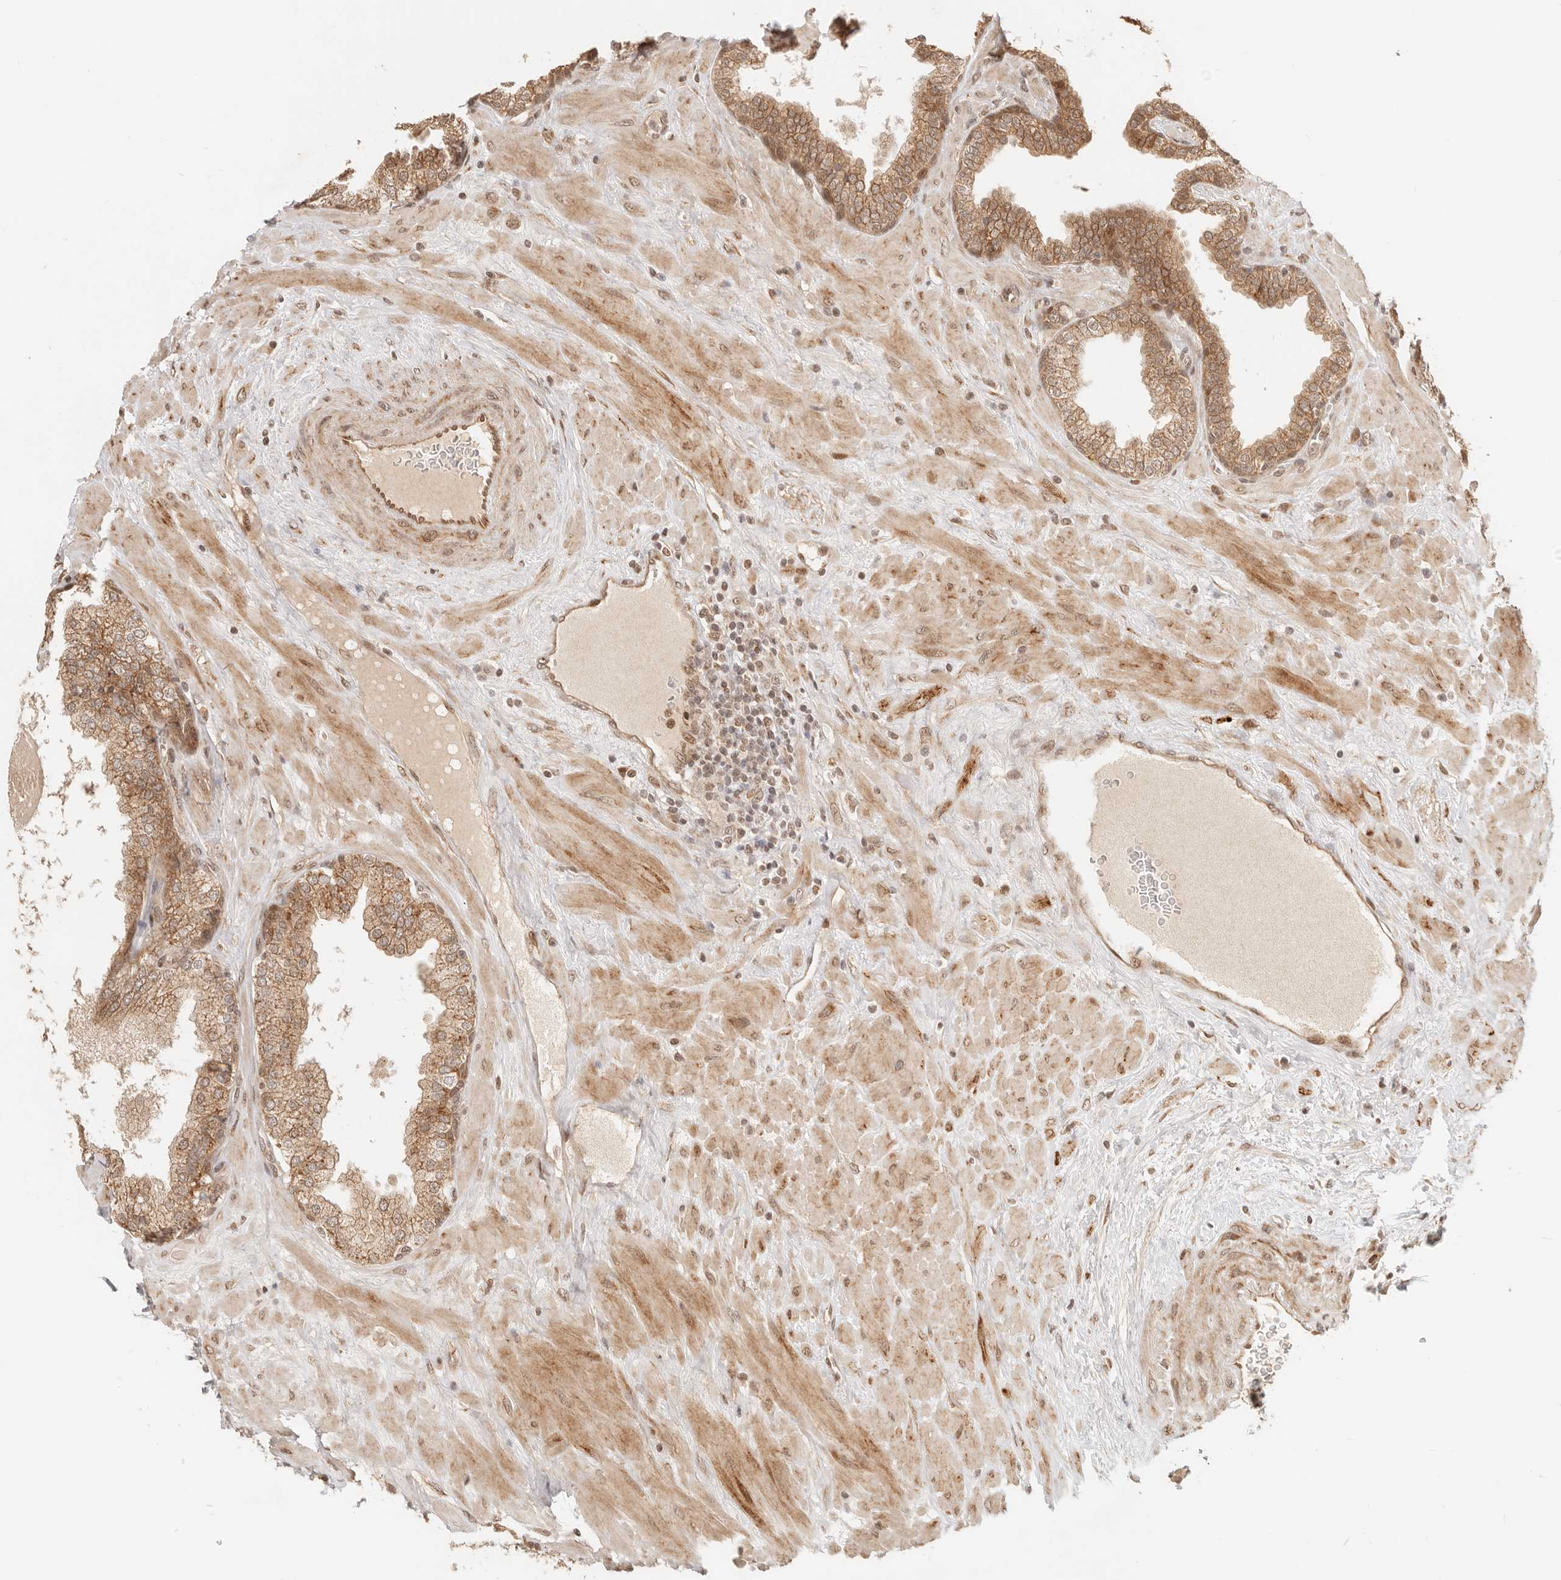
{"staining": {"intensity": "moderate", "quantity": ">75%", "location": "cytoplasmic/membranous"}, "tissue": "prostate", "cell_type": "Glandular cells", "image_type": "normal", "snomed": [{"axis": "morphology", "description": "Normal tissue, NOS"}, {"axis": "topography", "description": "Prostate"}], "caption": "Brown immunohistochemical staining in unremarkable human prostate exhibits moderate cytoplasmic/membranous positivity in about >75% of glandular cells. Immunohistochemistry stains the protein of interest in brown and the nuclei are stained blue.", "gene": "BAALC", "patient": {"sex": "male", "age": 51}}